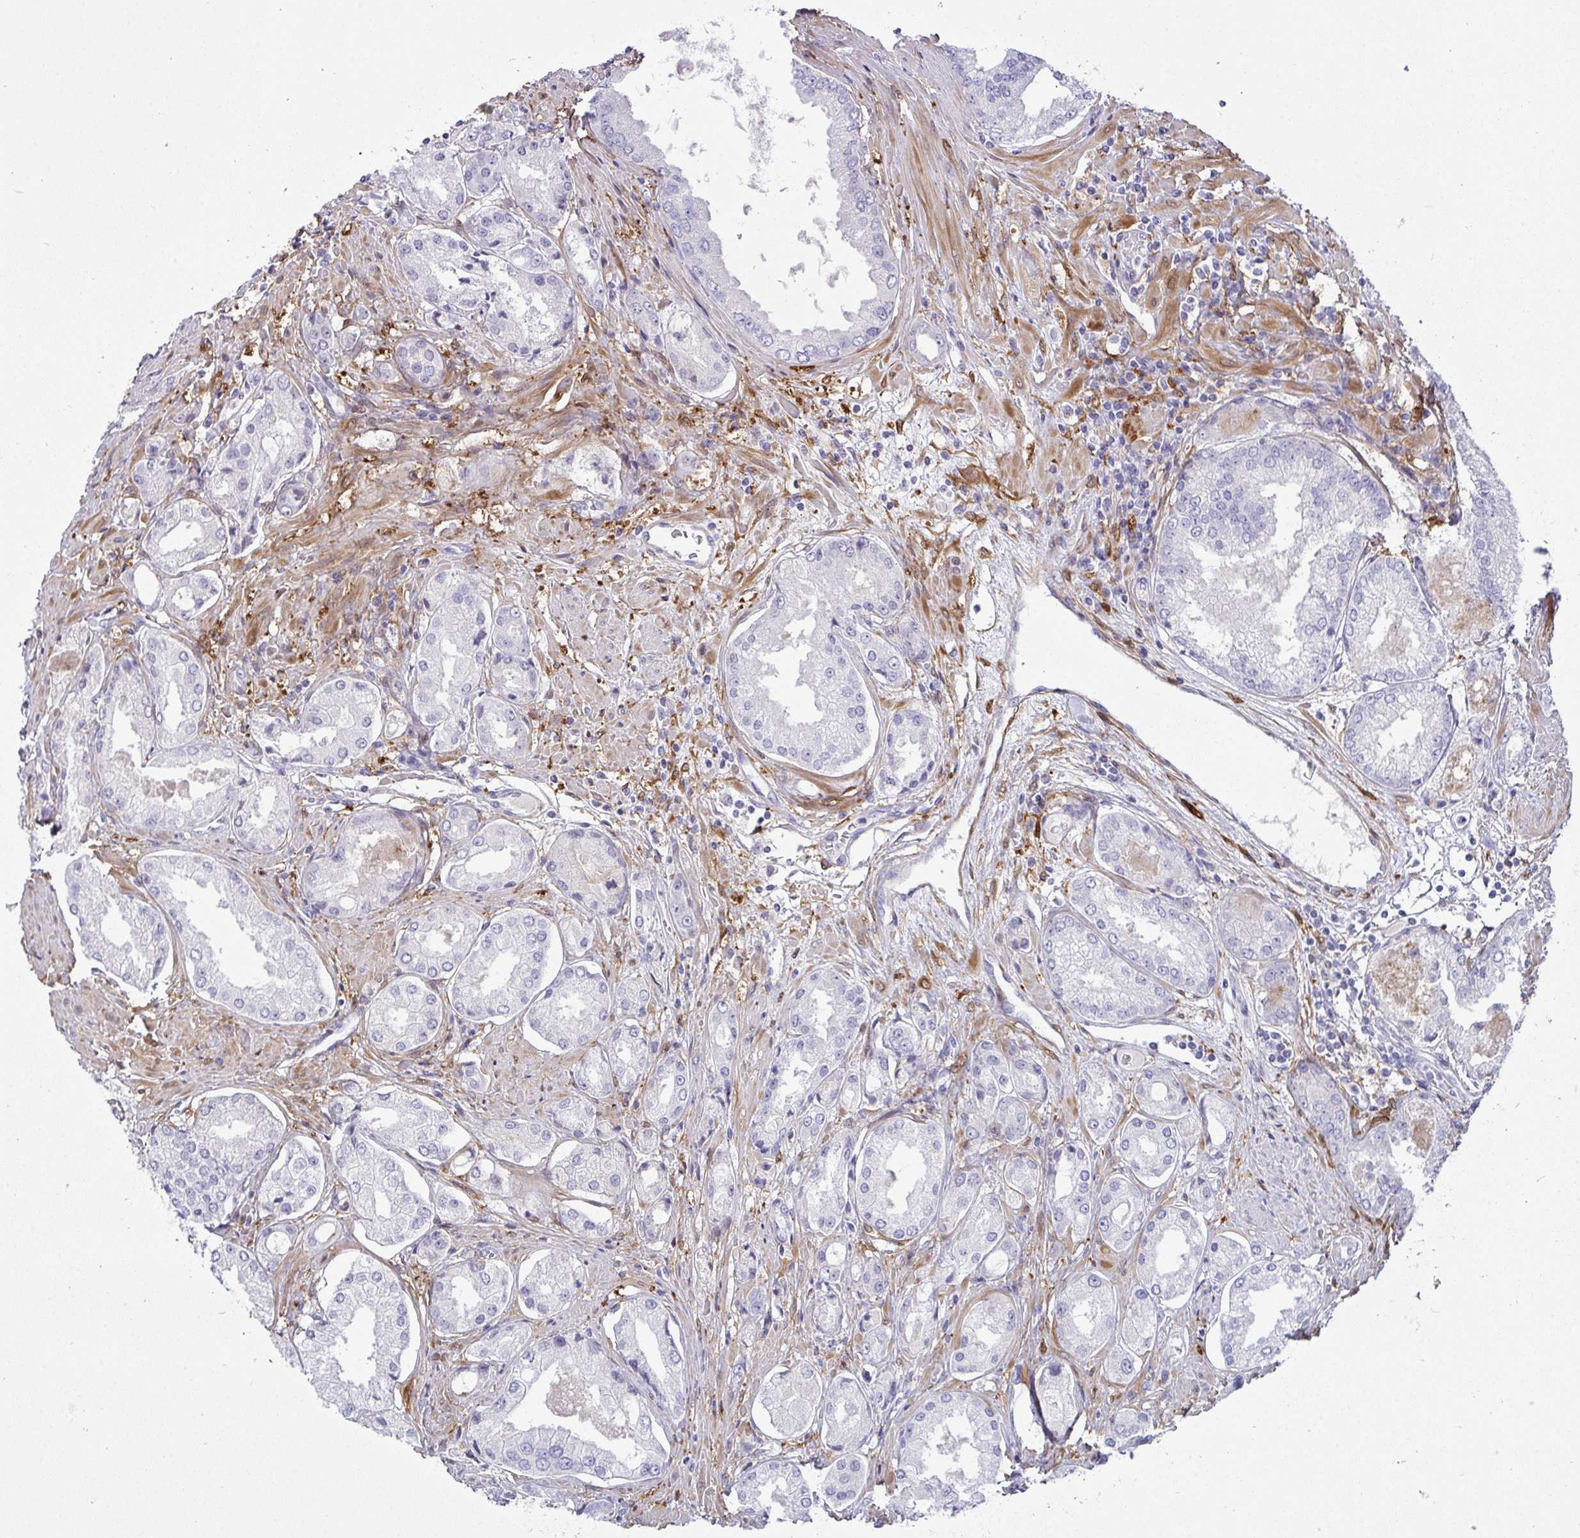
{"staining": {"intensity": "negative", "quantity": "none", "location": "none"}, "tissue": "prostate cancer", "cell_type": "Tumor cells", "image_type": "cancer", "snomed": [{"axis": "morphology", "description": "Adenocarcinoma, Low grade"}, {"axis": "topography", "description": "Prostate"}], "caption": "Immunohistochemical staining of human adenocarcinoma (low-grade) (prostate) exhibits no significant positivity in tumor cells.", "gene": "HSPB6", "patient": {"sex": "male", "age": 68}}